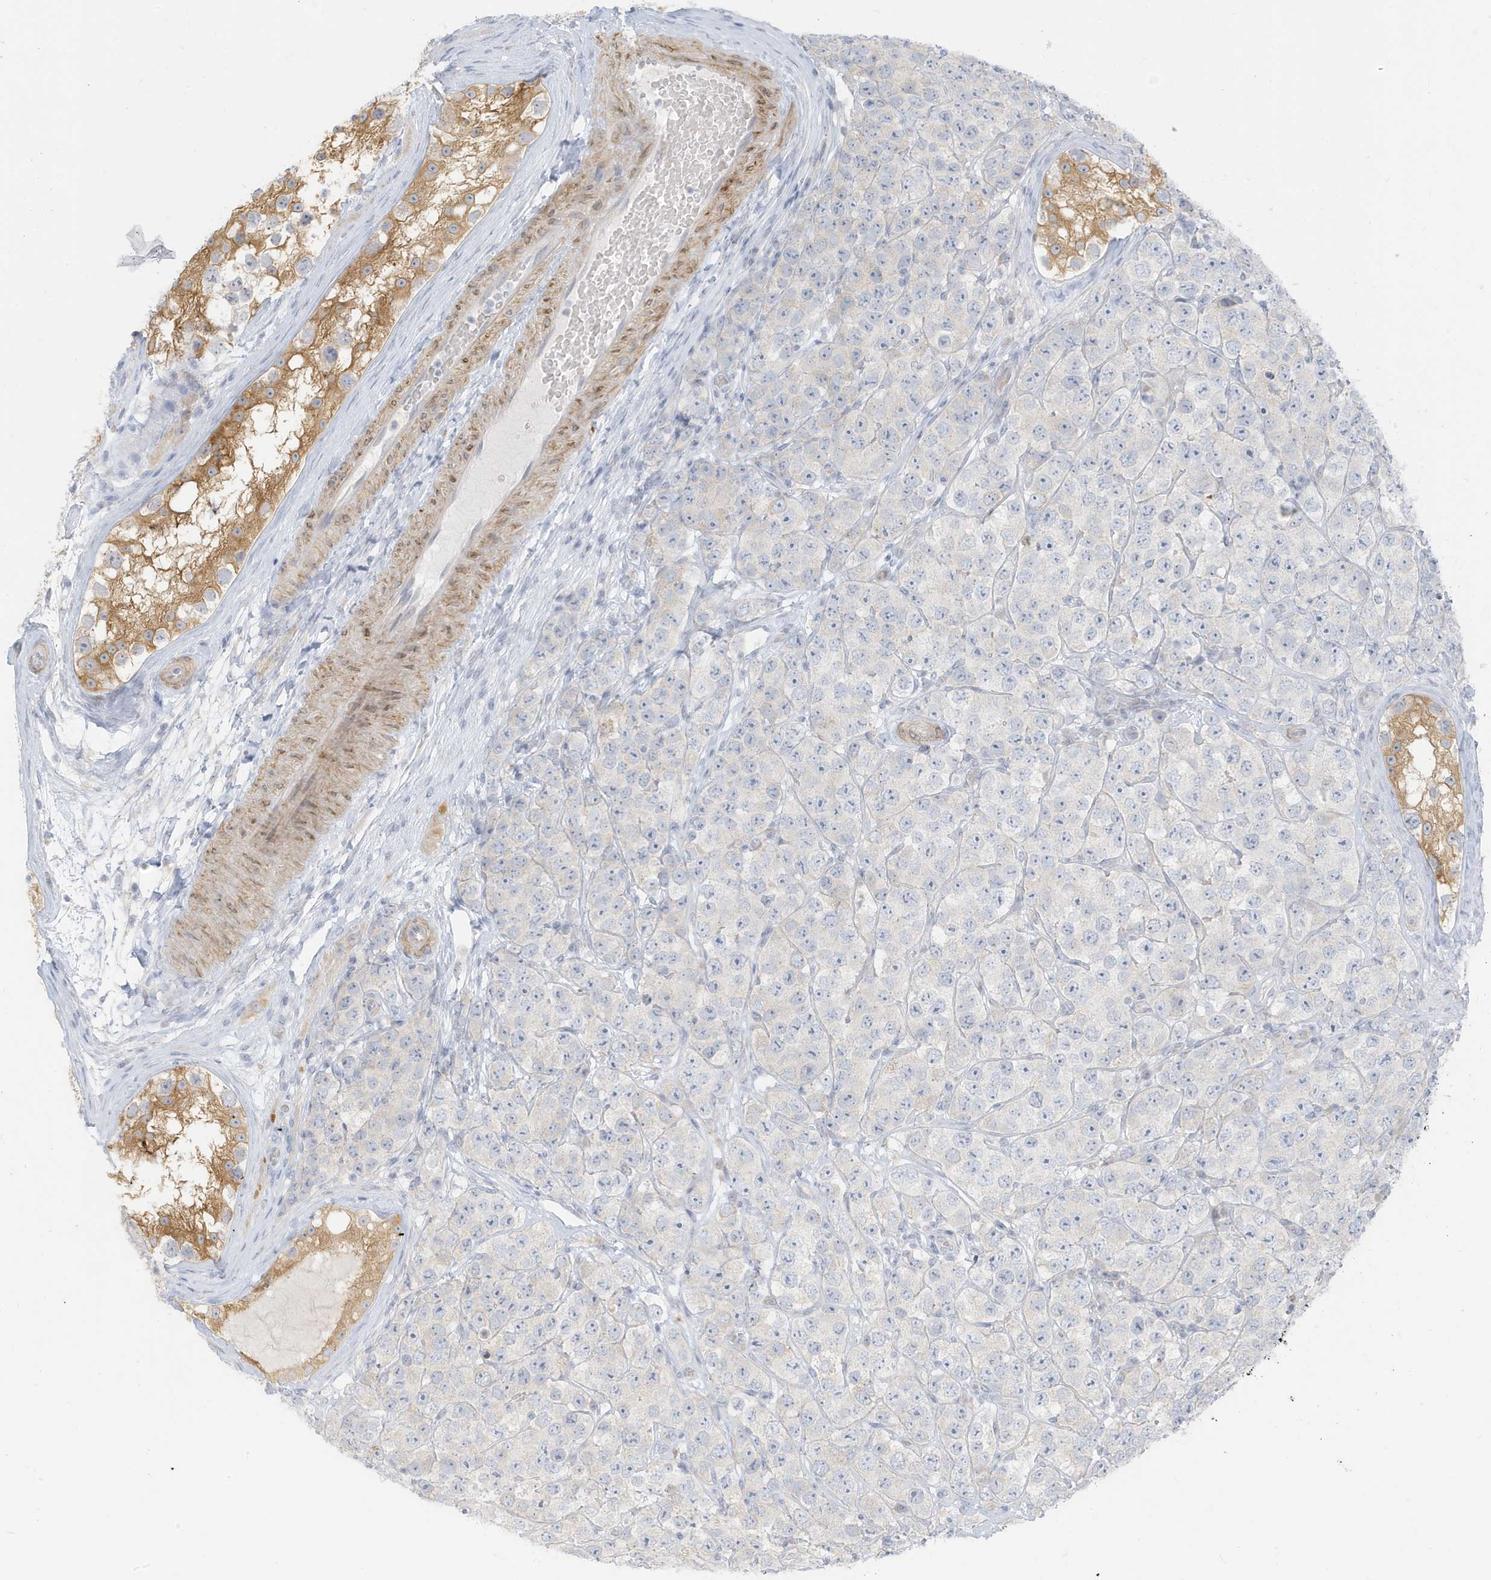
{"staining": {"intensity": "negative", "quantity": "none", "location": "none"}, "tissue": "testis cancer", "cell_type": "Tumor cells", "image_type": "cancer", "snomed": [{"axis": "morphology", "description": "Seminoma, NOS"}, {"axis": "topography", "description": "Testis"}], "caption": "Tumor cells show no significant protein positivity in testis cancer (seminoma).", "gene": "MCOLN1", "patient": {"sex": "male", "age": 28}}